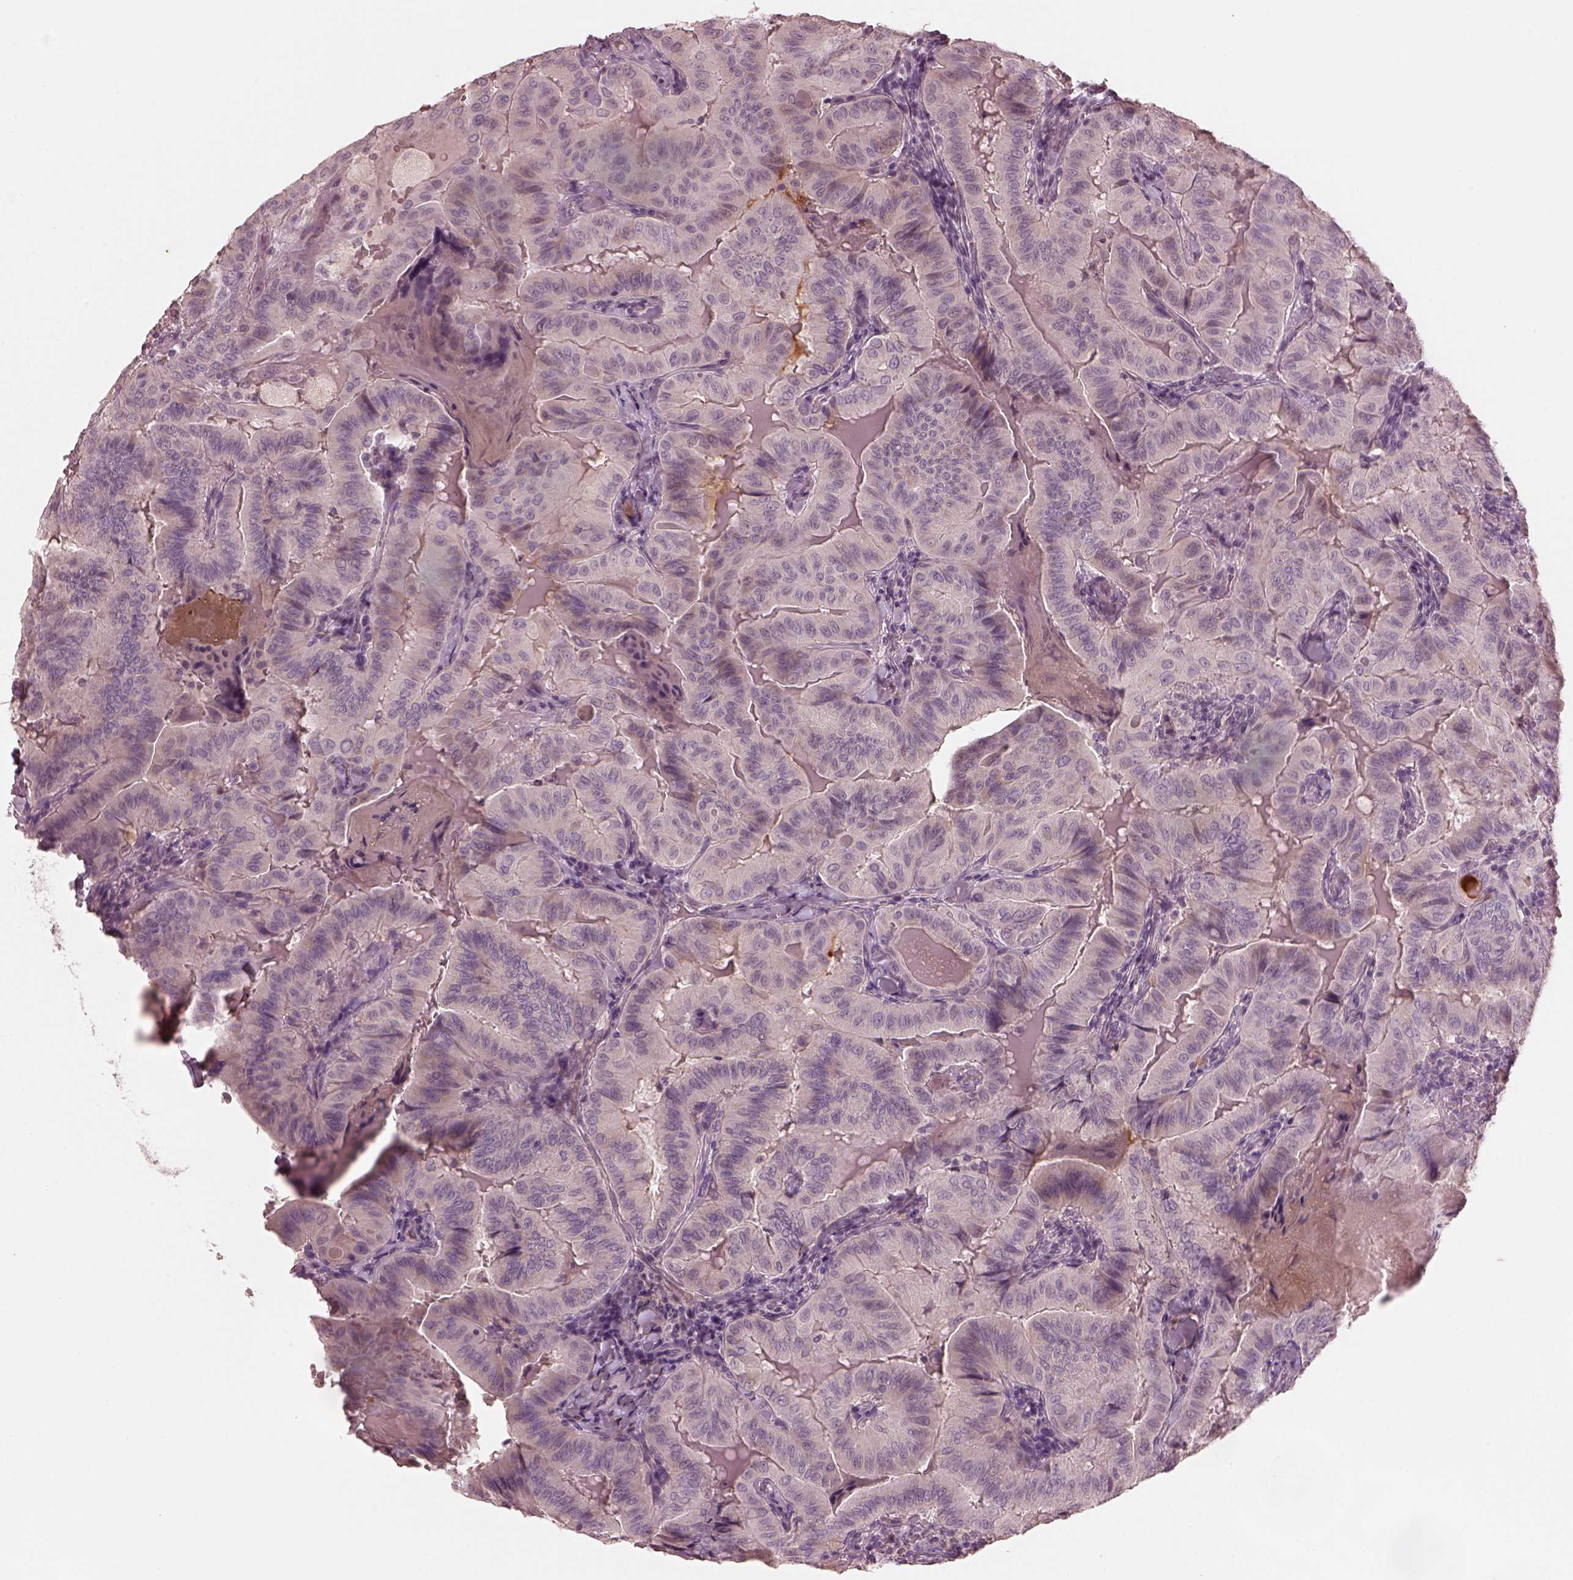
{"staining": {"intensity": "negative", "quantity": "none", "location": "none"}, "tissue": "thyroid cancer", "cell_type": "Tumor cells", "image_type": "cancer", "snomed": [{"axis": "morphology", "description": "Papillary adenocarcinoma, NOS"}, {"axis": "topography", "description": "Thyroid gland"}], "caption": "The micrograph displays no staining of tumor cells in thyroid cancer (papillary adenocarcinoma).", "gene": "MIA", "patient": {"sex": "female", "age": 68}}